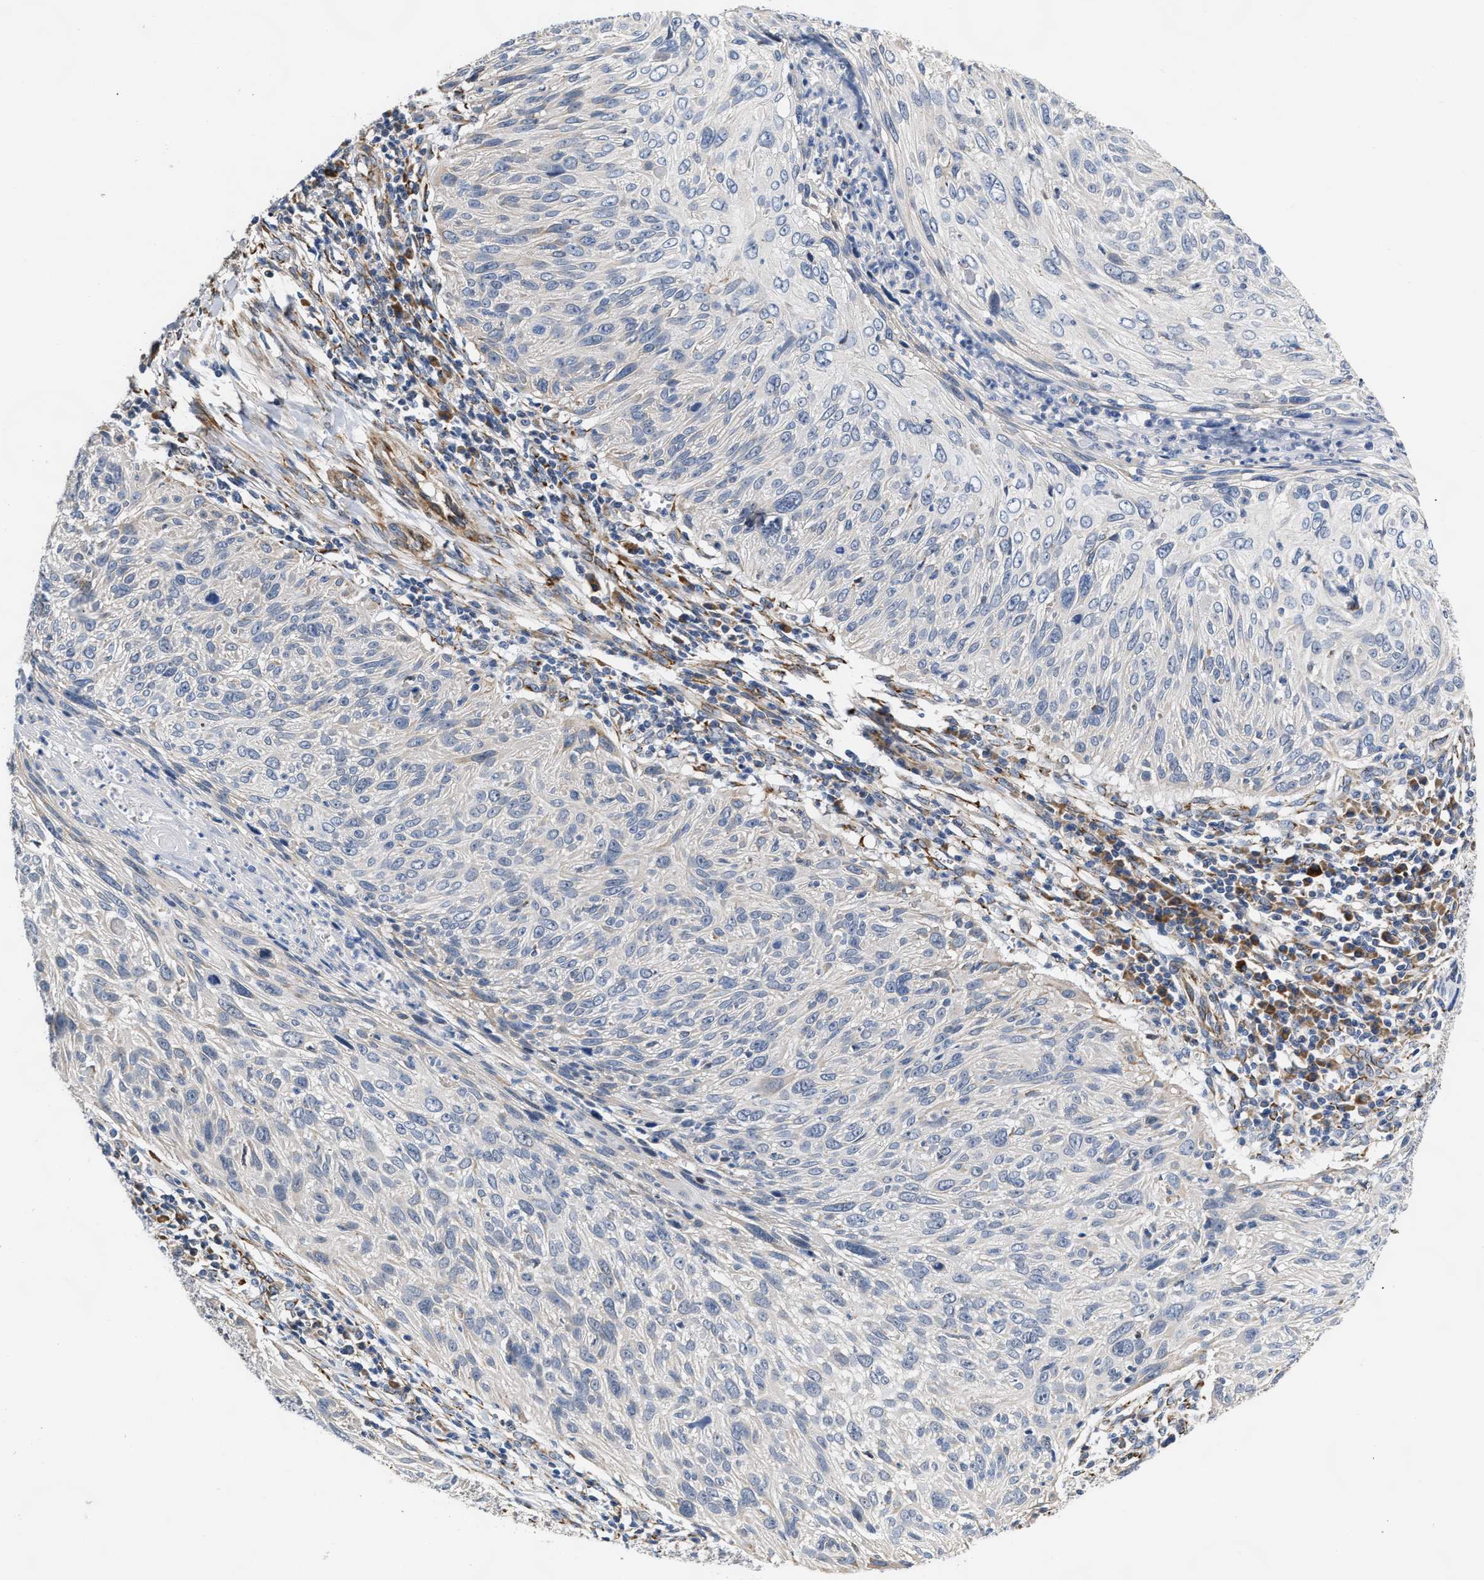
{"staining": {"intensity": "negative", "quantity": "none", "location": "none"}, "tissue": "cervical cancer", "cell_type": "Tumor cells", "image_type": "cancer", "snomed": [{"axis": "morphology", "description": "Squamous cell carcinoma, NOS"}, {"axis": "topography", "description": "Cervix"}], "caption": "This is an immunohistochemistry (IHC) histopathology image of human cervical cancer. There is no expression in tumor cells.", "gene": "MALSU1", "patient": {"sex": "female", "age": 51}}